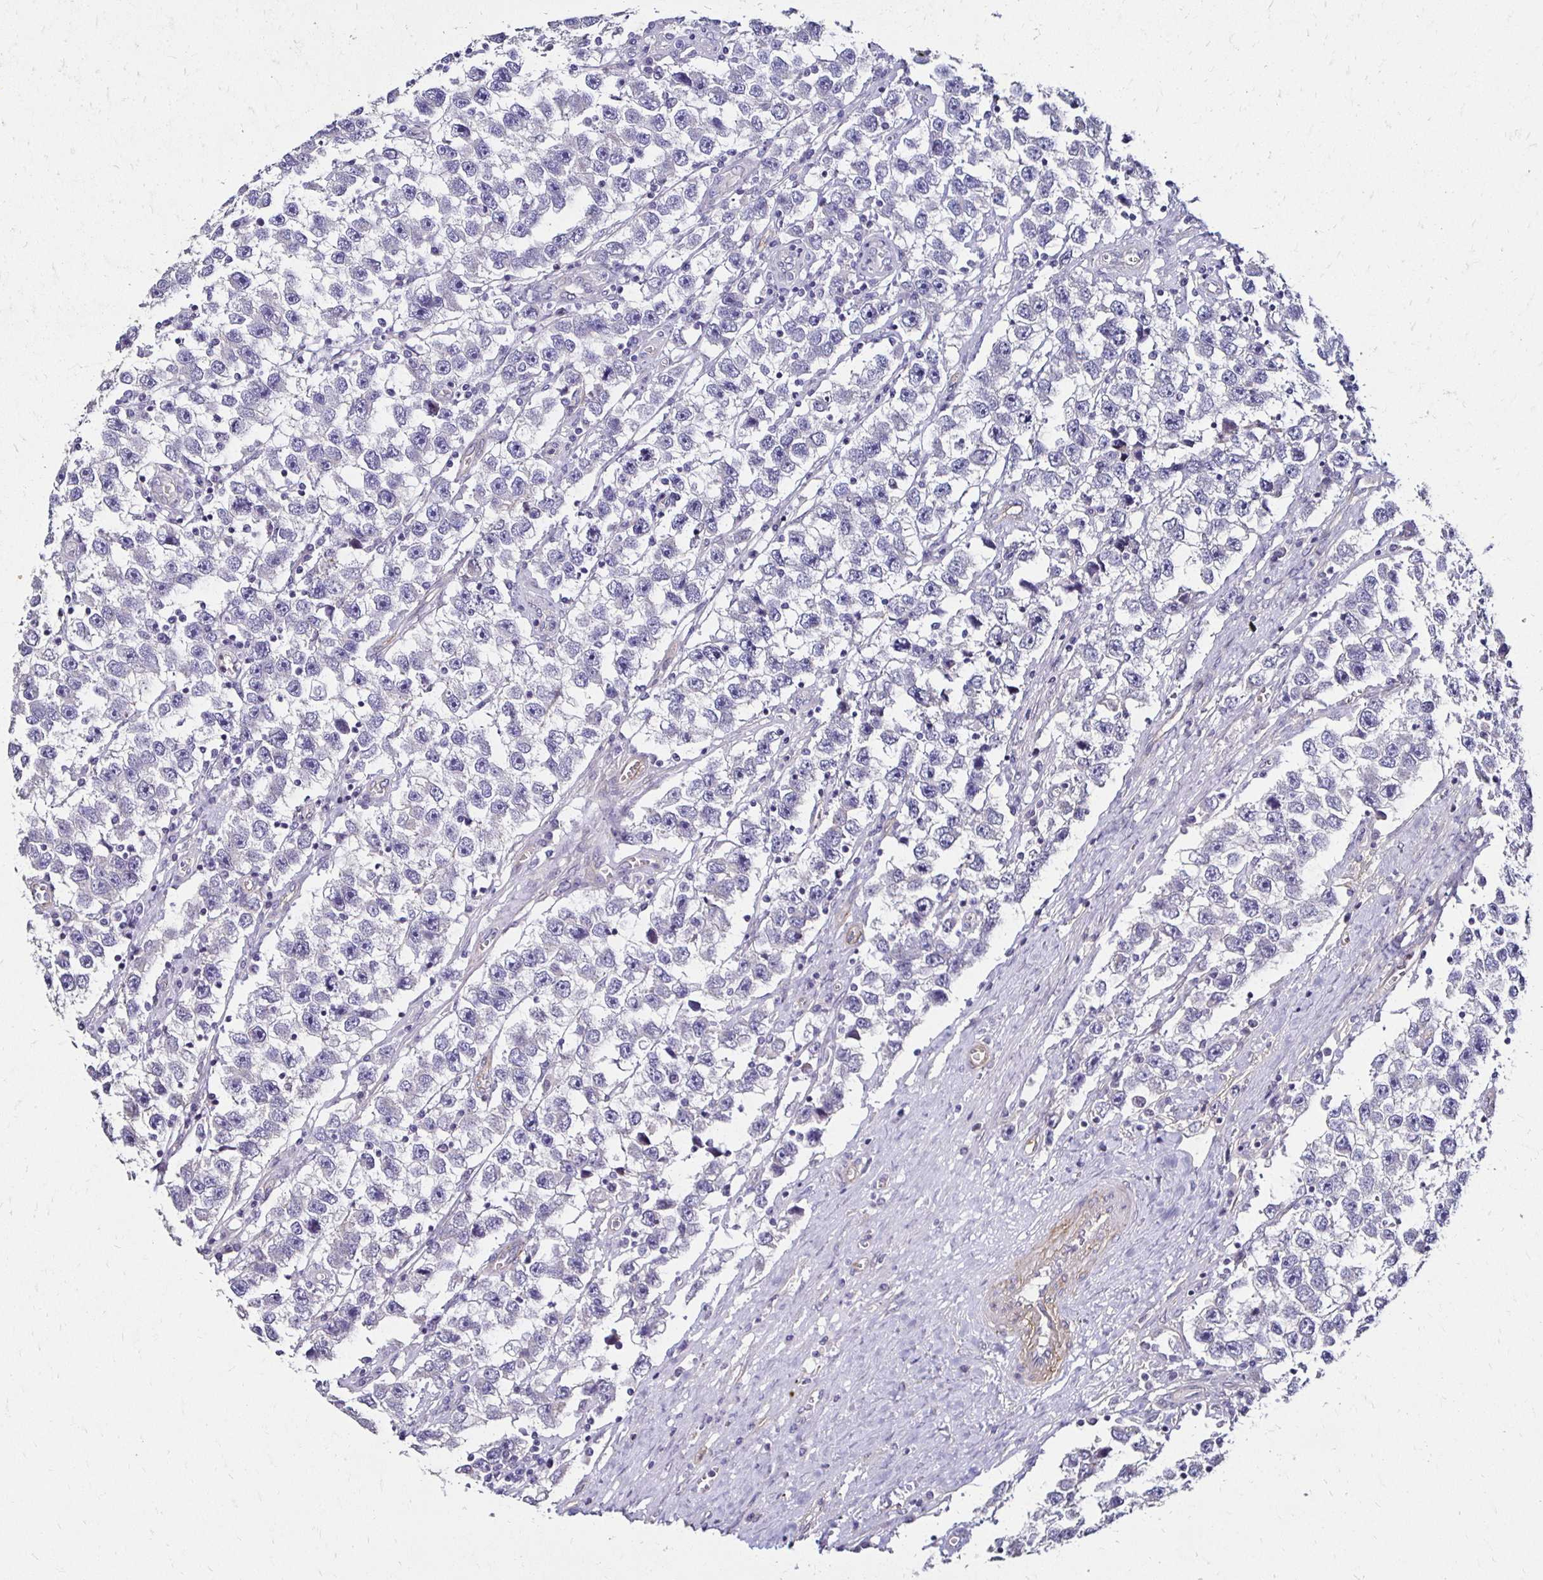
{"staining": {"intensity": "negative", "quantity": "none", "location": "none"}, "tissue": "testis cancer", "cell_type": "Tumor cells", "image_type": "cancer", "snomed": [{"axis": "morphology", "description": "Seminoma, NOS"}, {"axis": "topography", "description": "Testis"}], "caption": "A high-resolution photomicrograph shows immunohistochemistry staining of testis cancer, which exhibits no significant positivity in tumor cells.", "gene": "ITGB1", "patient": {"sex": "male", "age": 33}}